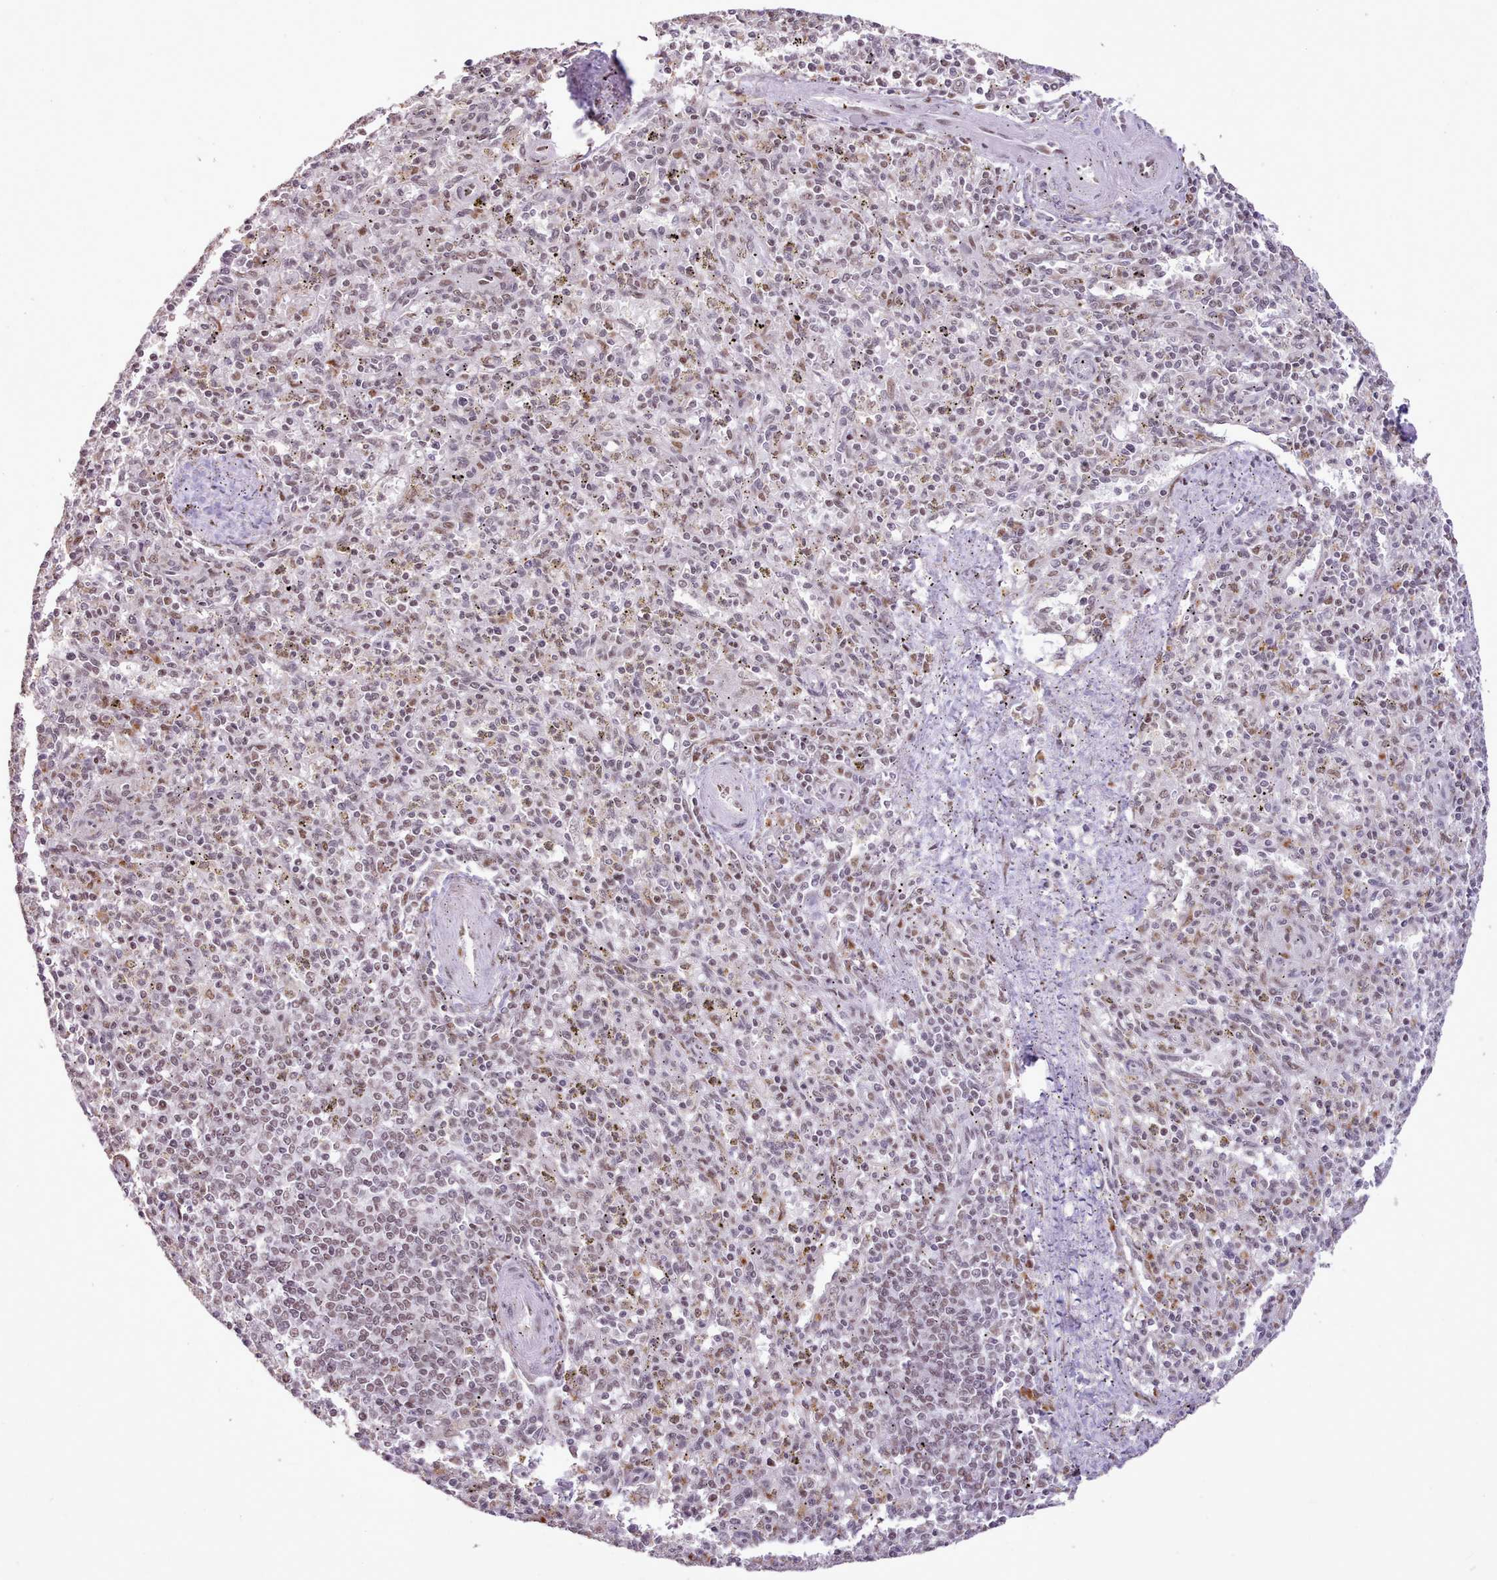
{"staining": {"intensity": "weak", "quantity": "25%-75%", "location": "nuclear"}, "tissue": "spleen", "cell_type": "Cells in red pulp", "image_type": "normal", "snomed": [{"axis": "morphology", "description": "Normal tissue, NOS"}, {"axis": "topography", "description": "Spleen"}], "caption": "Immunohistochemical staining of normal human spleen shows weak nuclear protein positivity in approximately 25%-75% of cells in red pulp. (brown staining indicates protein expression, while blue staining denotes nuclei).", "gene": "TAF15", "patient": {"sex": "male", "age": 72}}